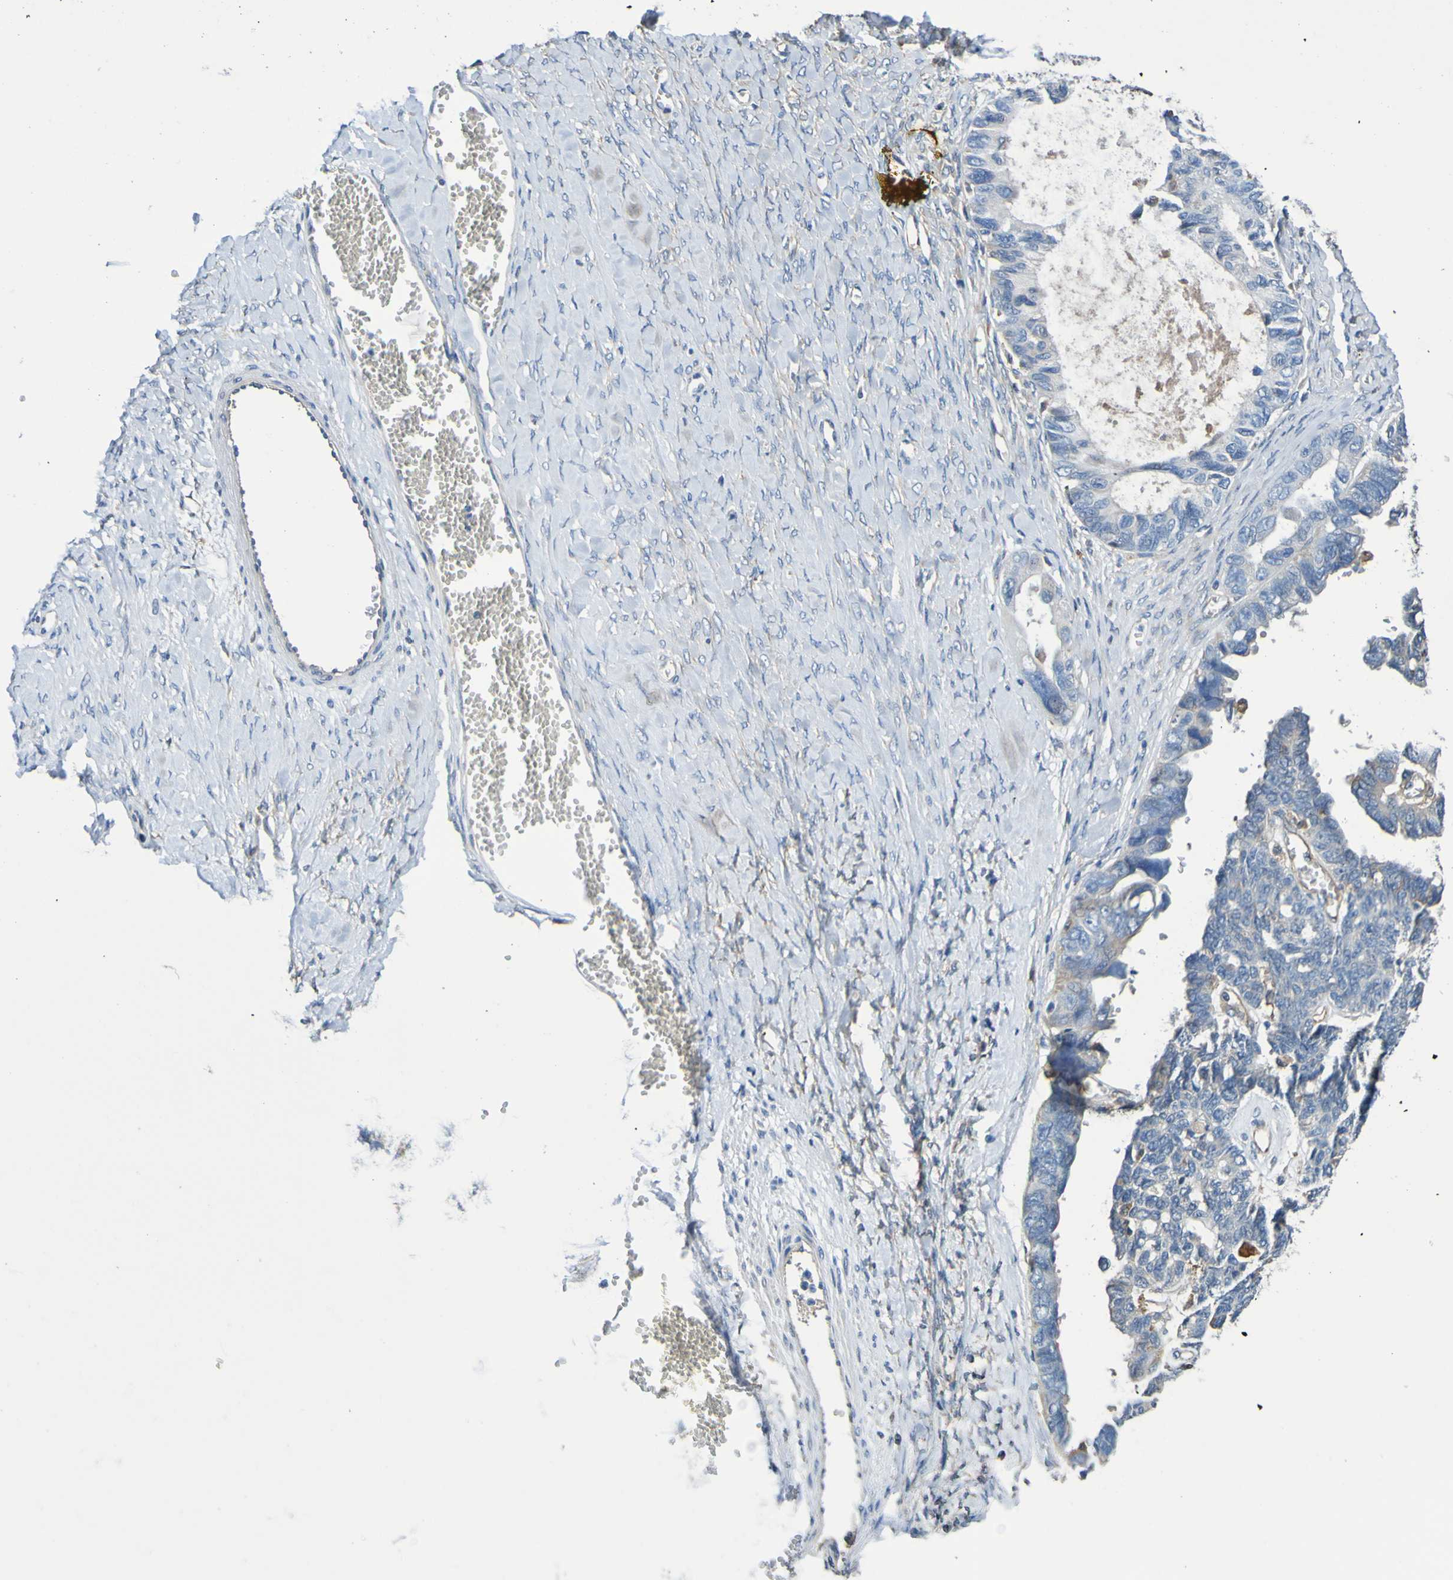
{"staining": {"intensity": "negative", "quantity": "none", "location": "none"}, "tissue": "ovarian cancer", "cell_type": "Tumor cells", "image_type": "cancer", "snomed": [{"axis": "morphology", "description": "Cystadenocarcinoma, serous, NOS"}, {"axis": "topography", "description": "Ovary"}], "caption": "IHC of ovarian cancer displays no staining in tumor cells.", "gene": "METAP2", "patient": {"sex": "female", "age": 79}}